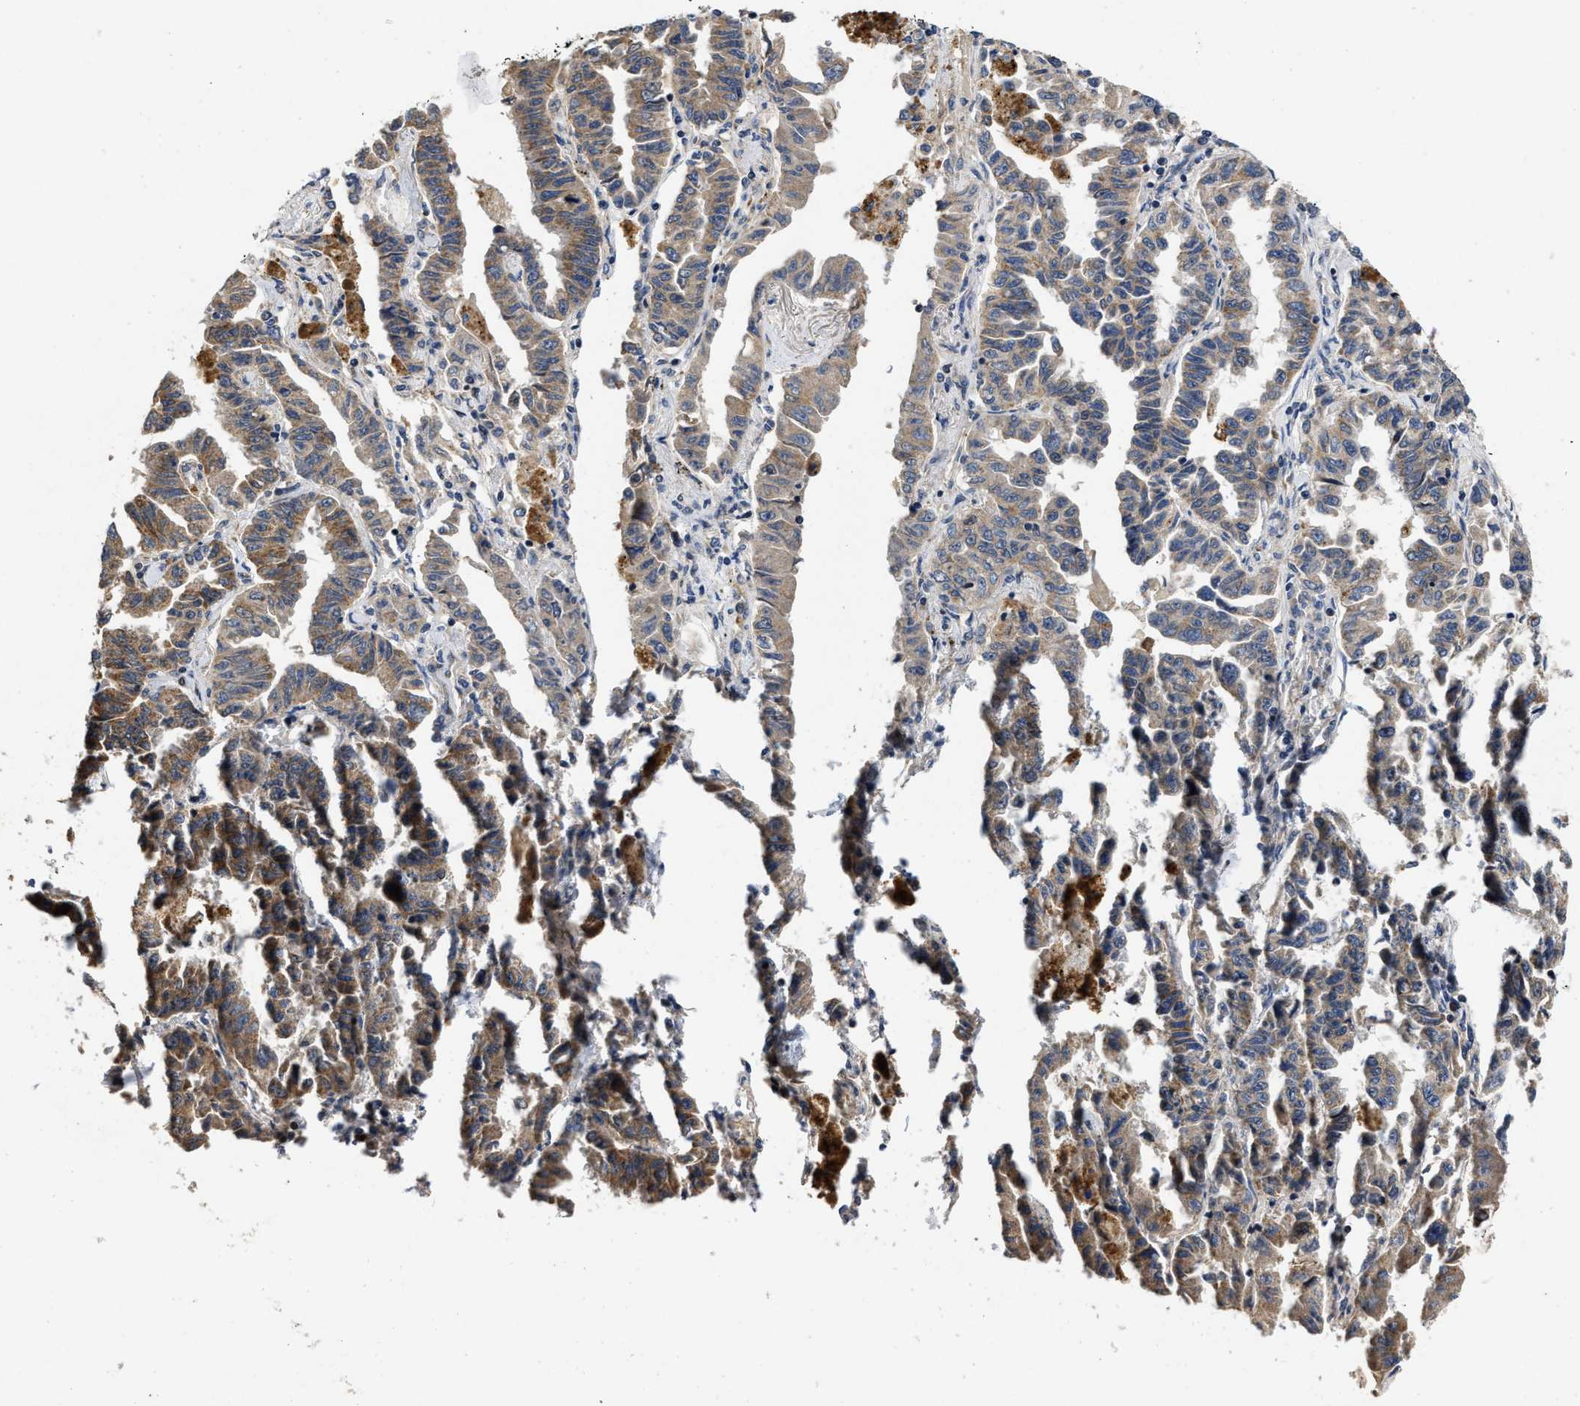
{"staining": {"intensity": "moderate", "quantity": "25%-75%", "location": "cytoplasmic/membranous"}, "tissue": "lung cancer", "cell_type": "Tumor cells", "image_type": "cancer", "snomed": [{"axis": "morphology", "description": "Adenocarcinoma, NOS"}, {"axis": "topography", "description": "Lung"}], "caption": "Lung cancer stained with a protein marker displays moderate staining in tumor cells.", "gene": "SCYL2", "patient": {"sex": "female", "age": 51}}